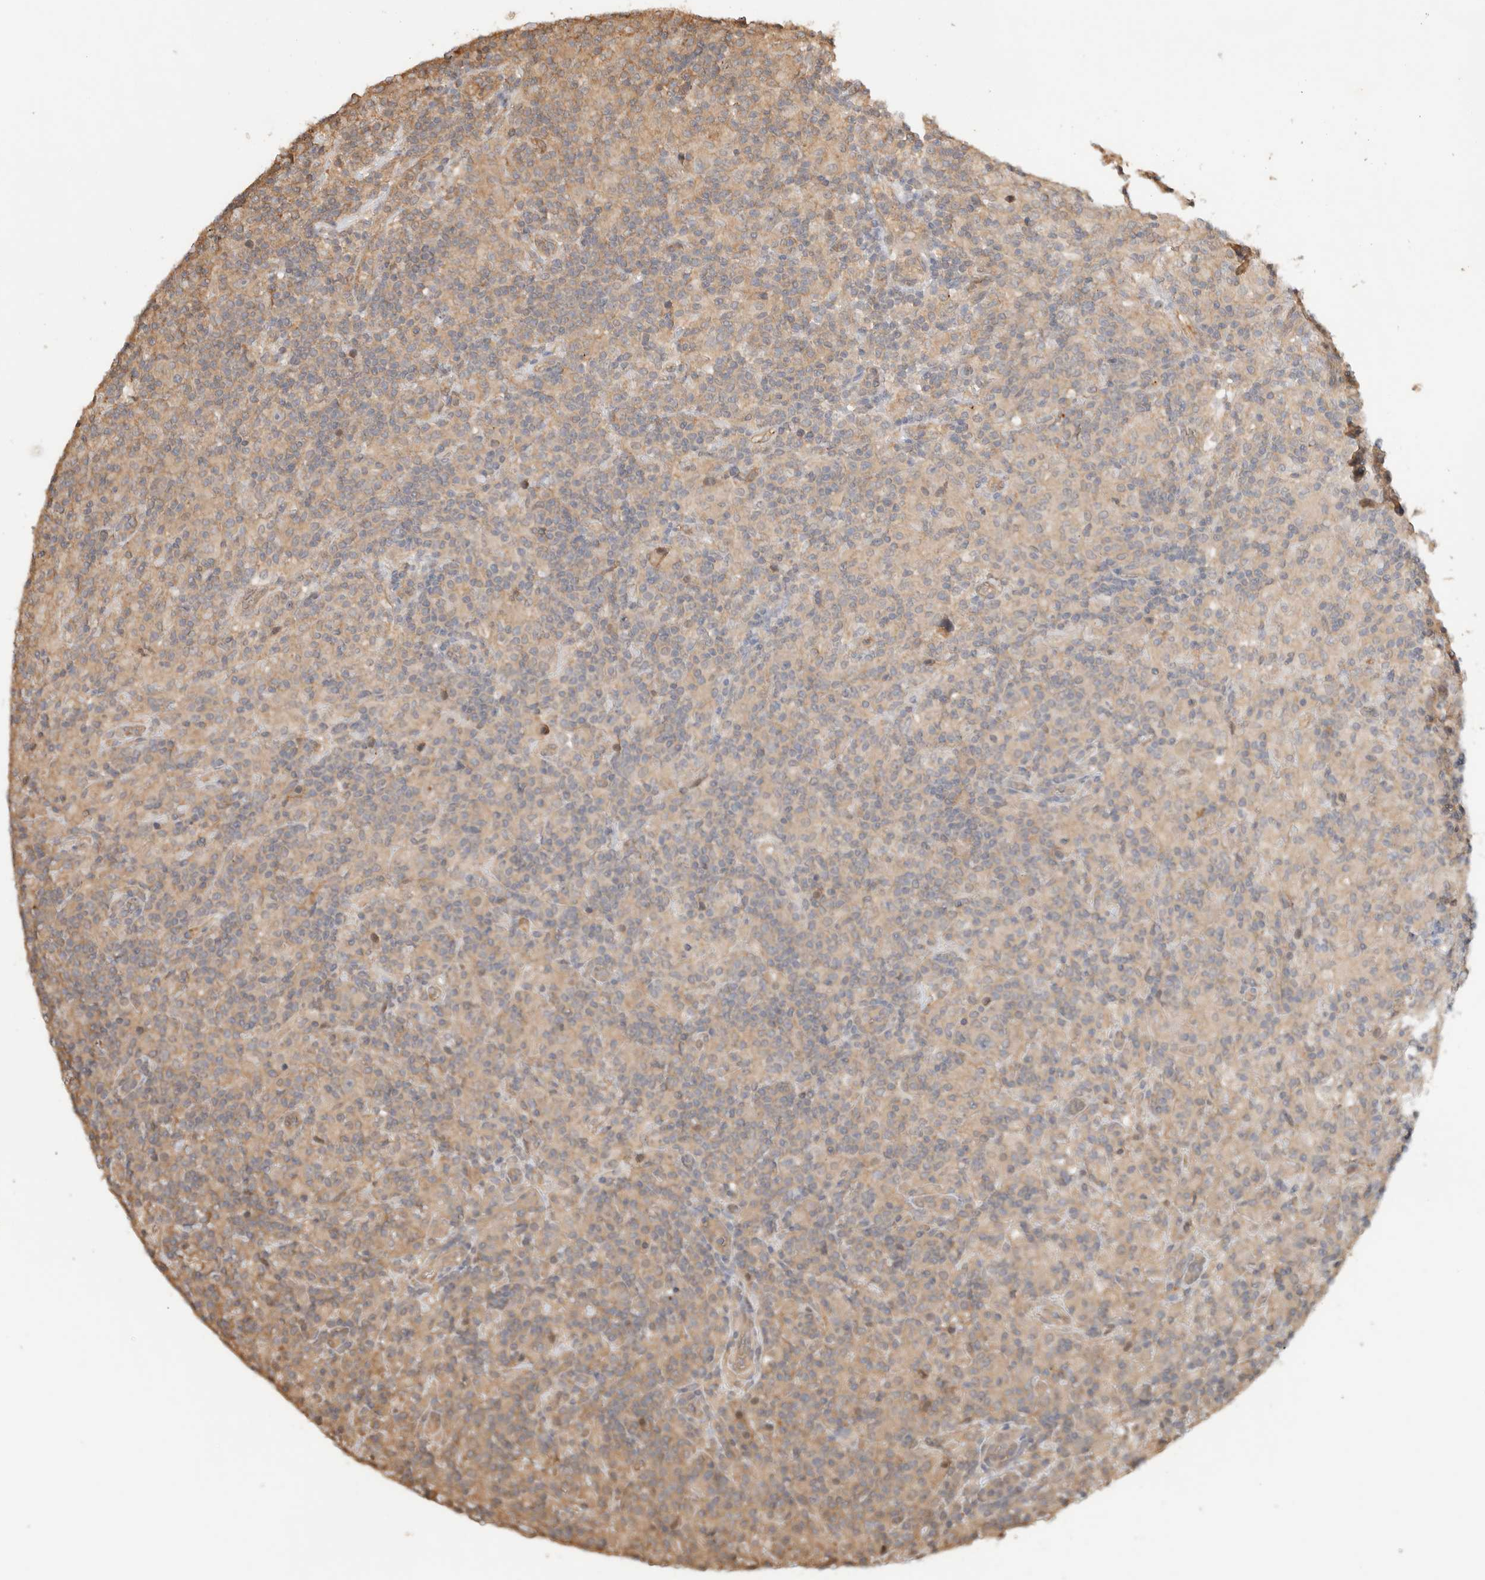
{"staining": {"intensity": "negative", "quantity": "none", "location": "none"}, "tissue": "lymphoma", "cell_type": "Tumor cells", "image_type": "cancer", "snomed": [{"axis": "morphology", "description": "Hodgkin's disease, NOS"}, {"axis": "topography", "description": "Lymph node"}], "caption": "Image shows no protein expression in tumor cells of Hodgkin's disease tissue. (DAB immunohistochemistry with hematoxylin counter stain).", "gene": "YWHAH", "patient": {"sex": "male", "age": 70}}